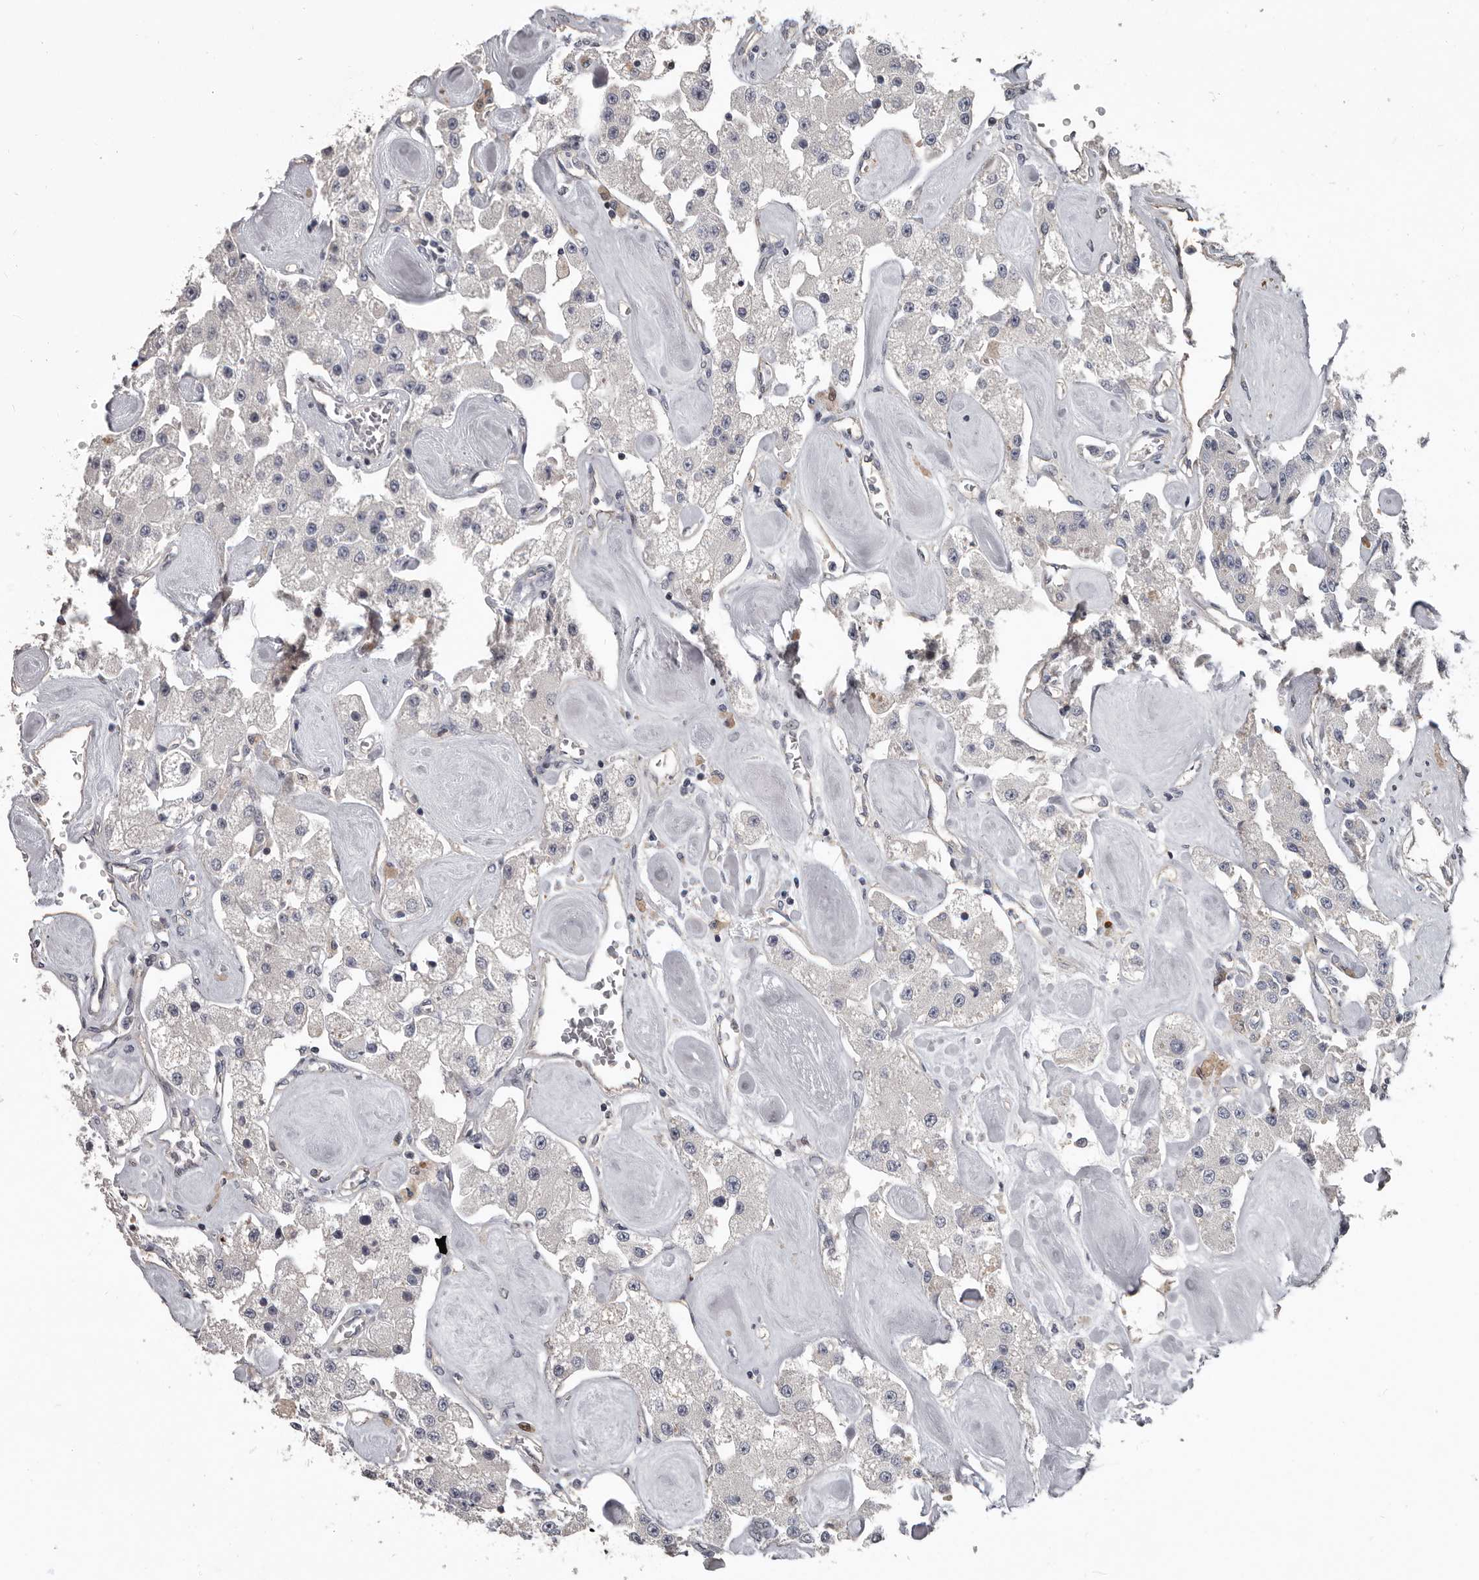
{"staining": {"intensity": "negative", "quantity": "none", "location": "none"}, "tissue": "carcinoid", "cell_type": "Tumor cells", "image_type": "cancer", "snomed": [{"axis": "morphology", "description": "Carcinoid, malignant, NOS"}, {"axis": "topography", "description": "Pancreas"}], "caption": "Malignant carcinoid stained for a protein using immunohistochemistry exhibits no expression tumor cells.", "gene": "RNF217", "patient": {"sex": "male", "age": 41}}